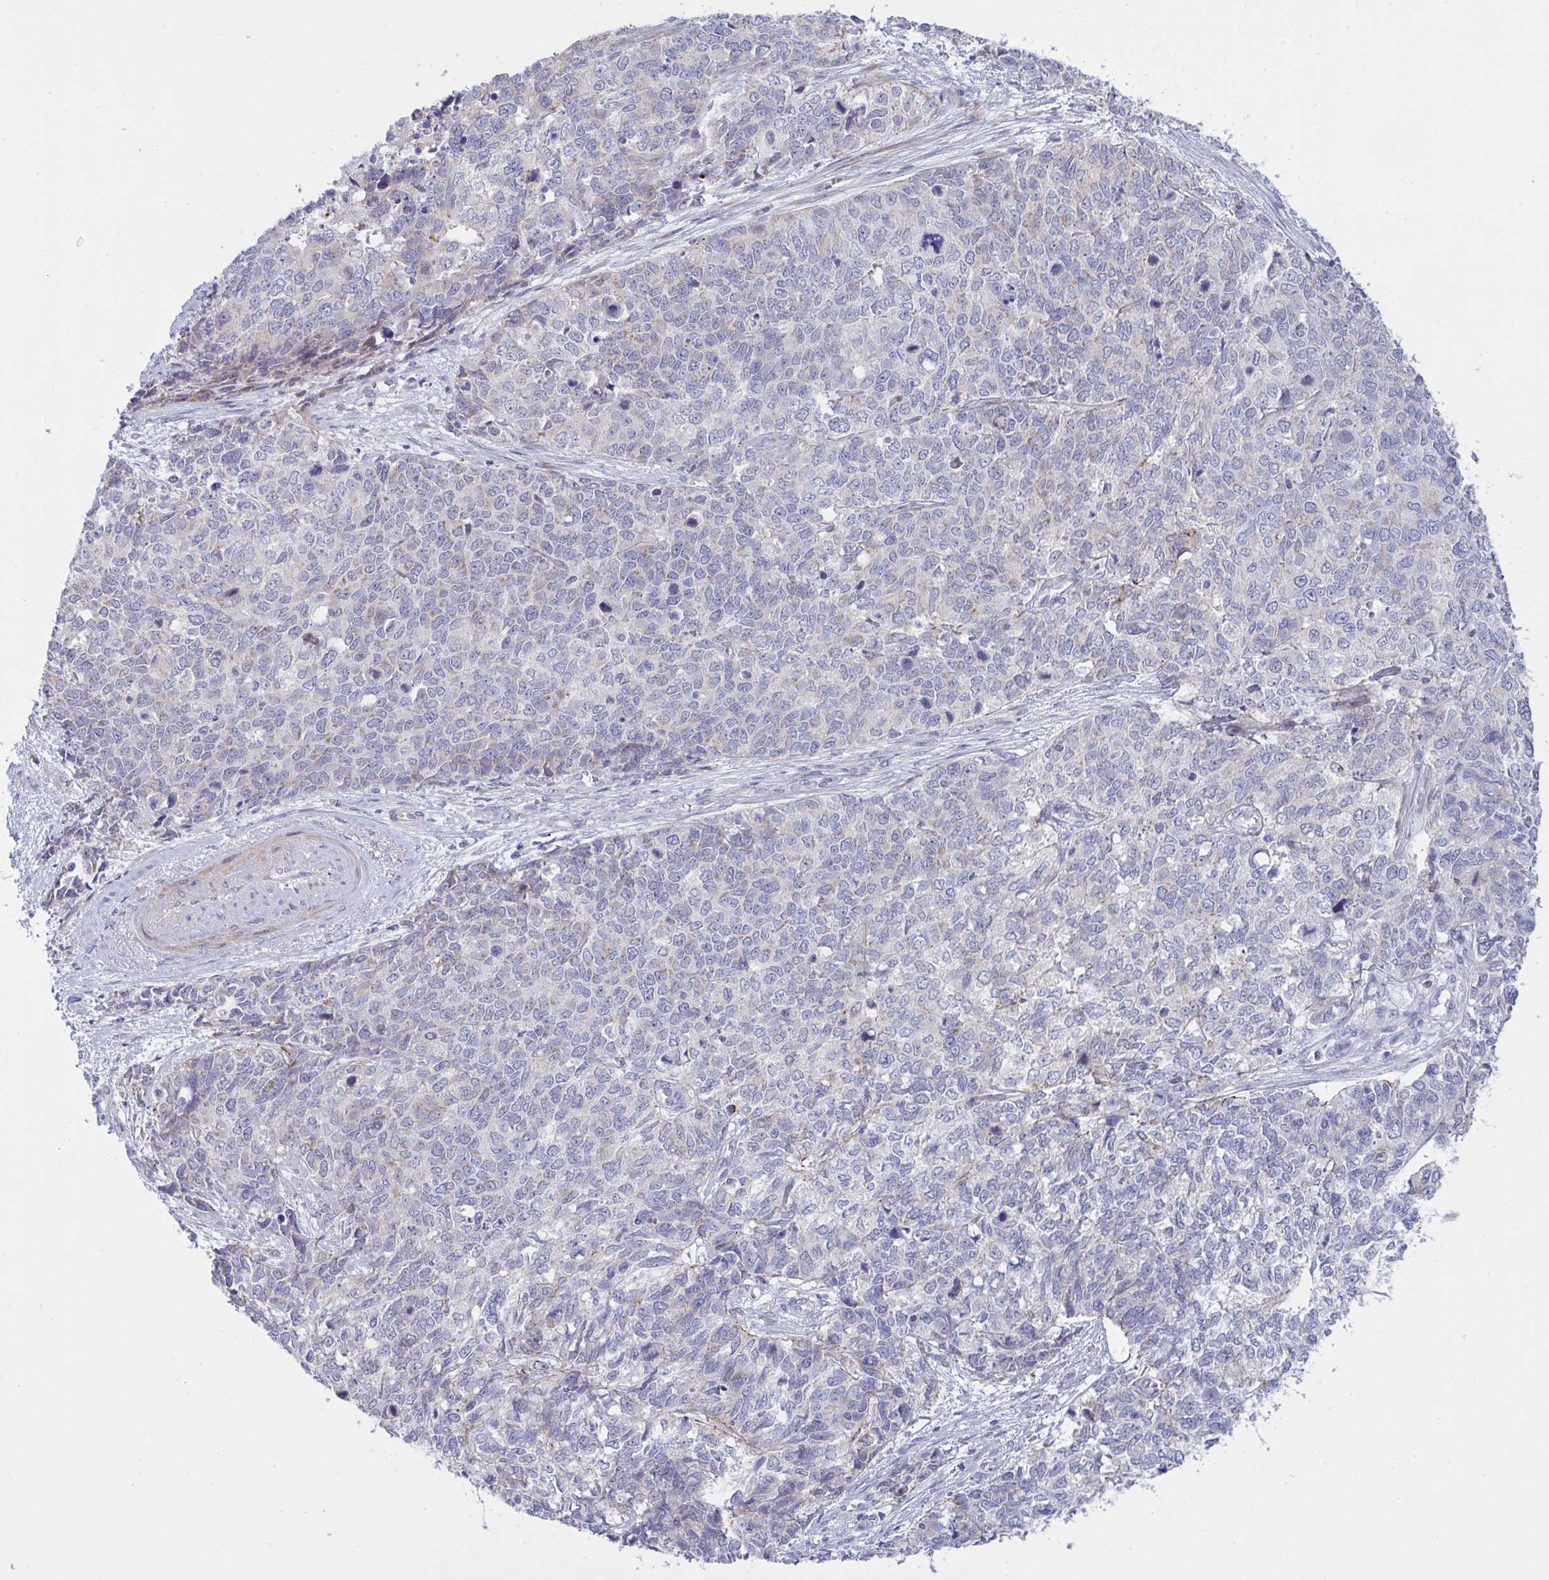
{"staining": {"intensity": "negative", "quantity": "none", "location": "none"}, "tissue": "cervical cancer", "cell_type": "Tumor cells", "image_type": "cancer", "snomed": [{"axis": "morphology", "description": "Adenocarcinoma, NOS"}, {"axis": "topography", "description": "Cervix"}], "caption": "A high-resolution micrograph shows IHC staining of cervical cancer, which reveals no significant positivity in tumor cells. Brightfield microscopy of IHC stained with DAB (brown) and hematoxylin (blue), captured at high magnification.", "gene": "NTN1", "patient": {"sex": "female", "age": 63}}